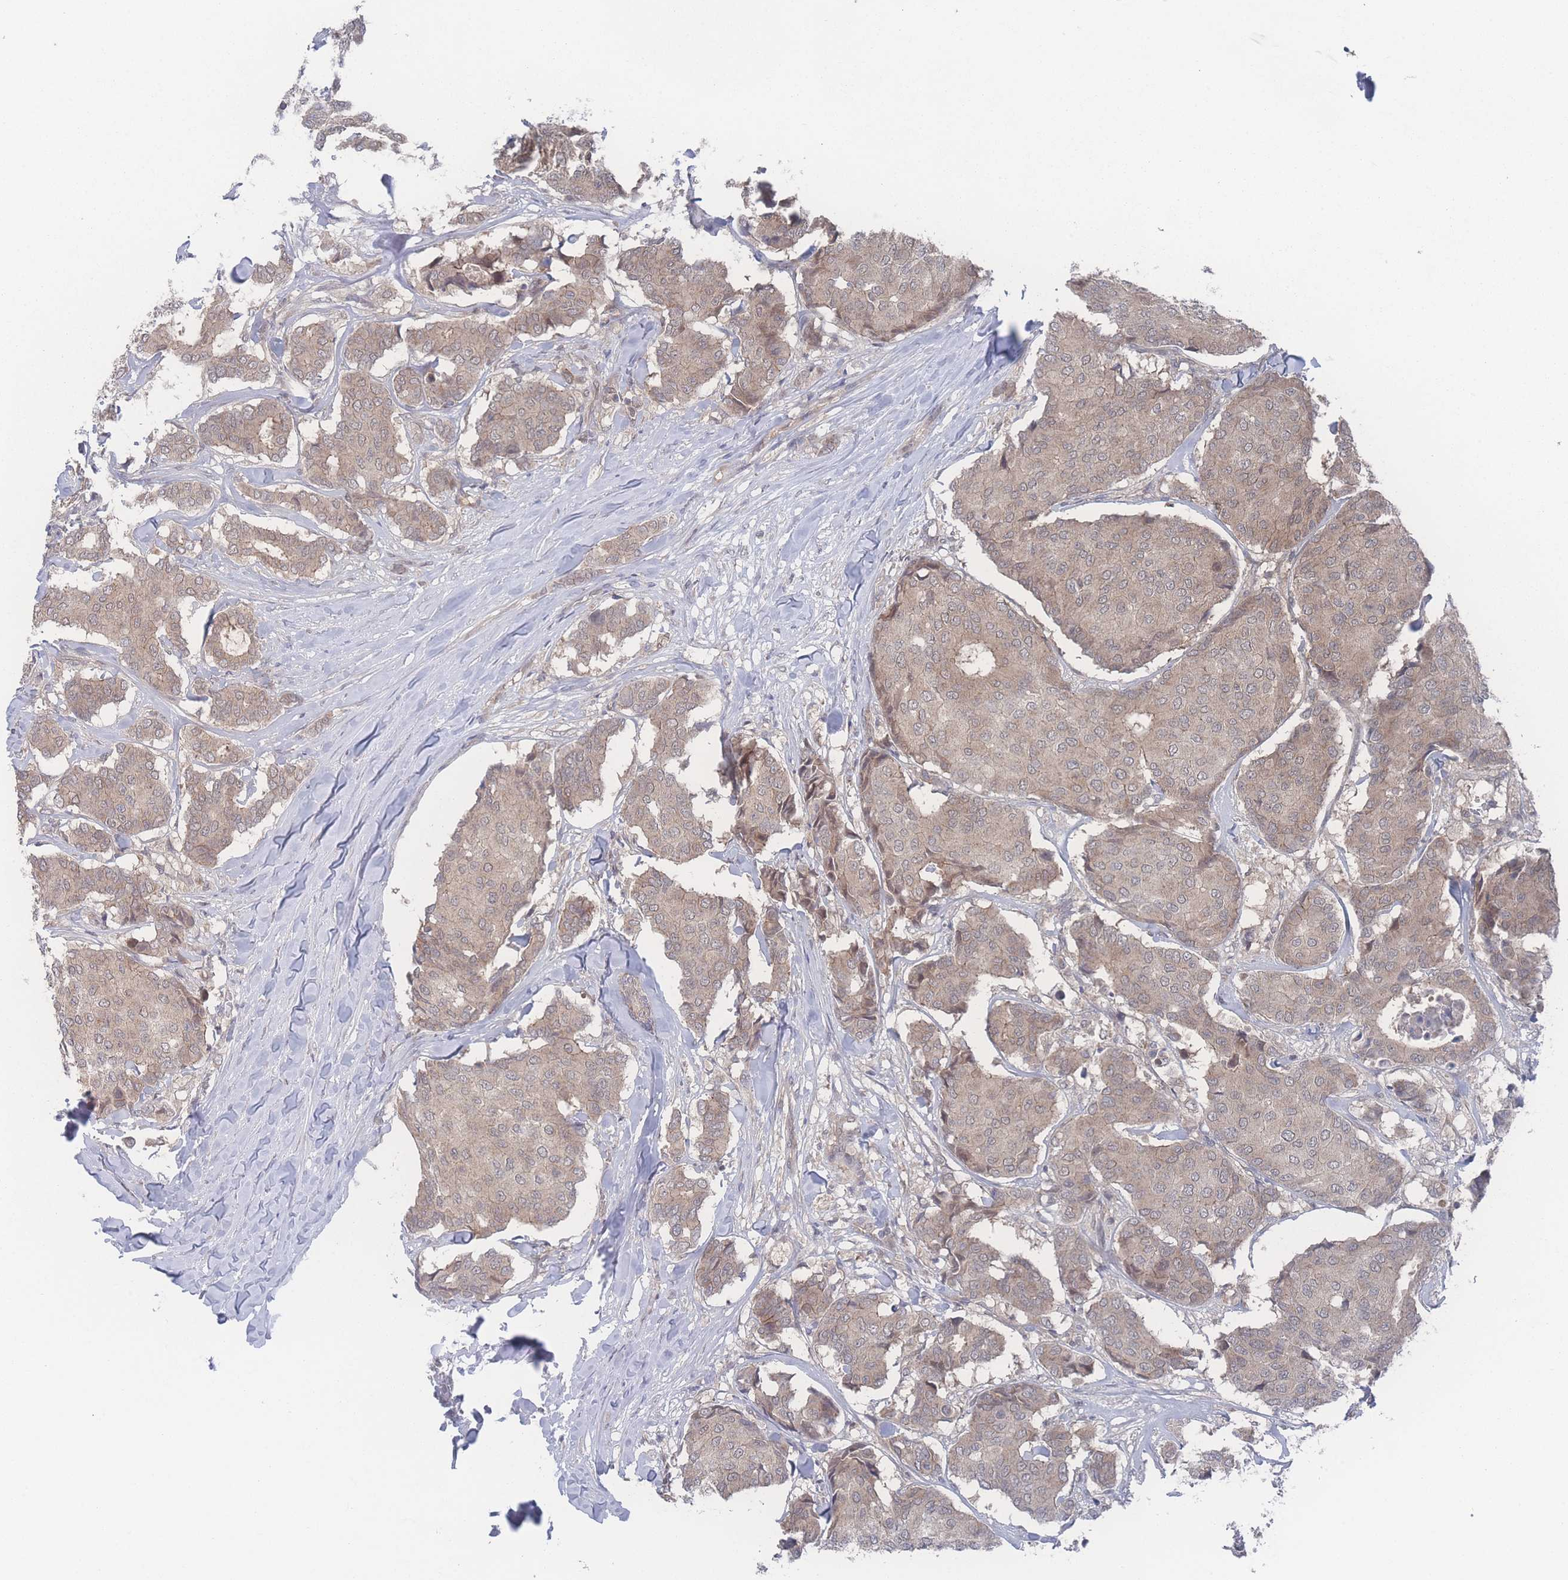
{"staining": {"intensity": "weak", "quantity": ">75%", "location": "cytoplasmic/membranous,nuclear"}, "tissue": "breast cancer", "cell_type": "Tumor cells", "image_type": "cancer", "snomed": [{"axis": "morphology", "description": "Duct carcinoma"}, {"axis": "topography", "description": "Breast"}], "caption": "A photomicrograph of human breast cancer (infiltrating ductal carcinoma) stained for a protein shows weak cytoplasmic/membranous and nuclear brown staining in tumor cells. (DAB (3,3'-diaminobenzidine) IHC, brown staining for protein, blue staining for nuclei).", "gene": "NBEAL1", "patient": {"sex": "female", "age": 75}}